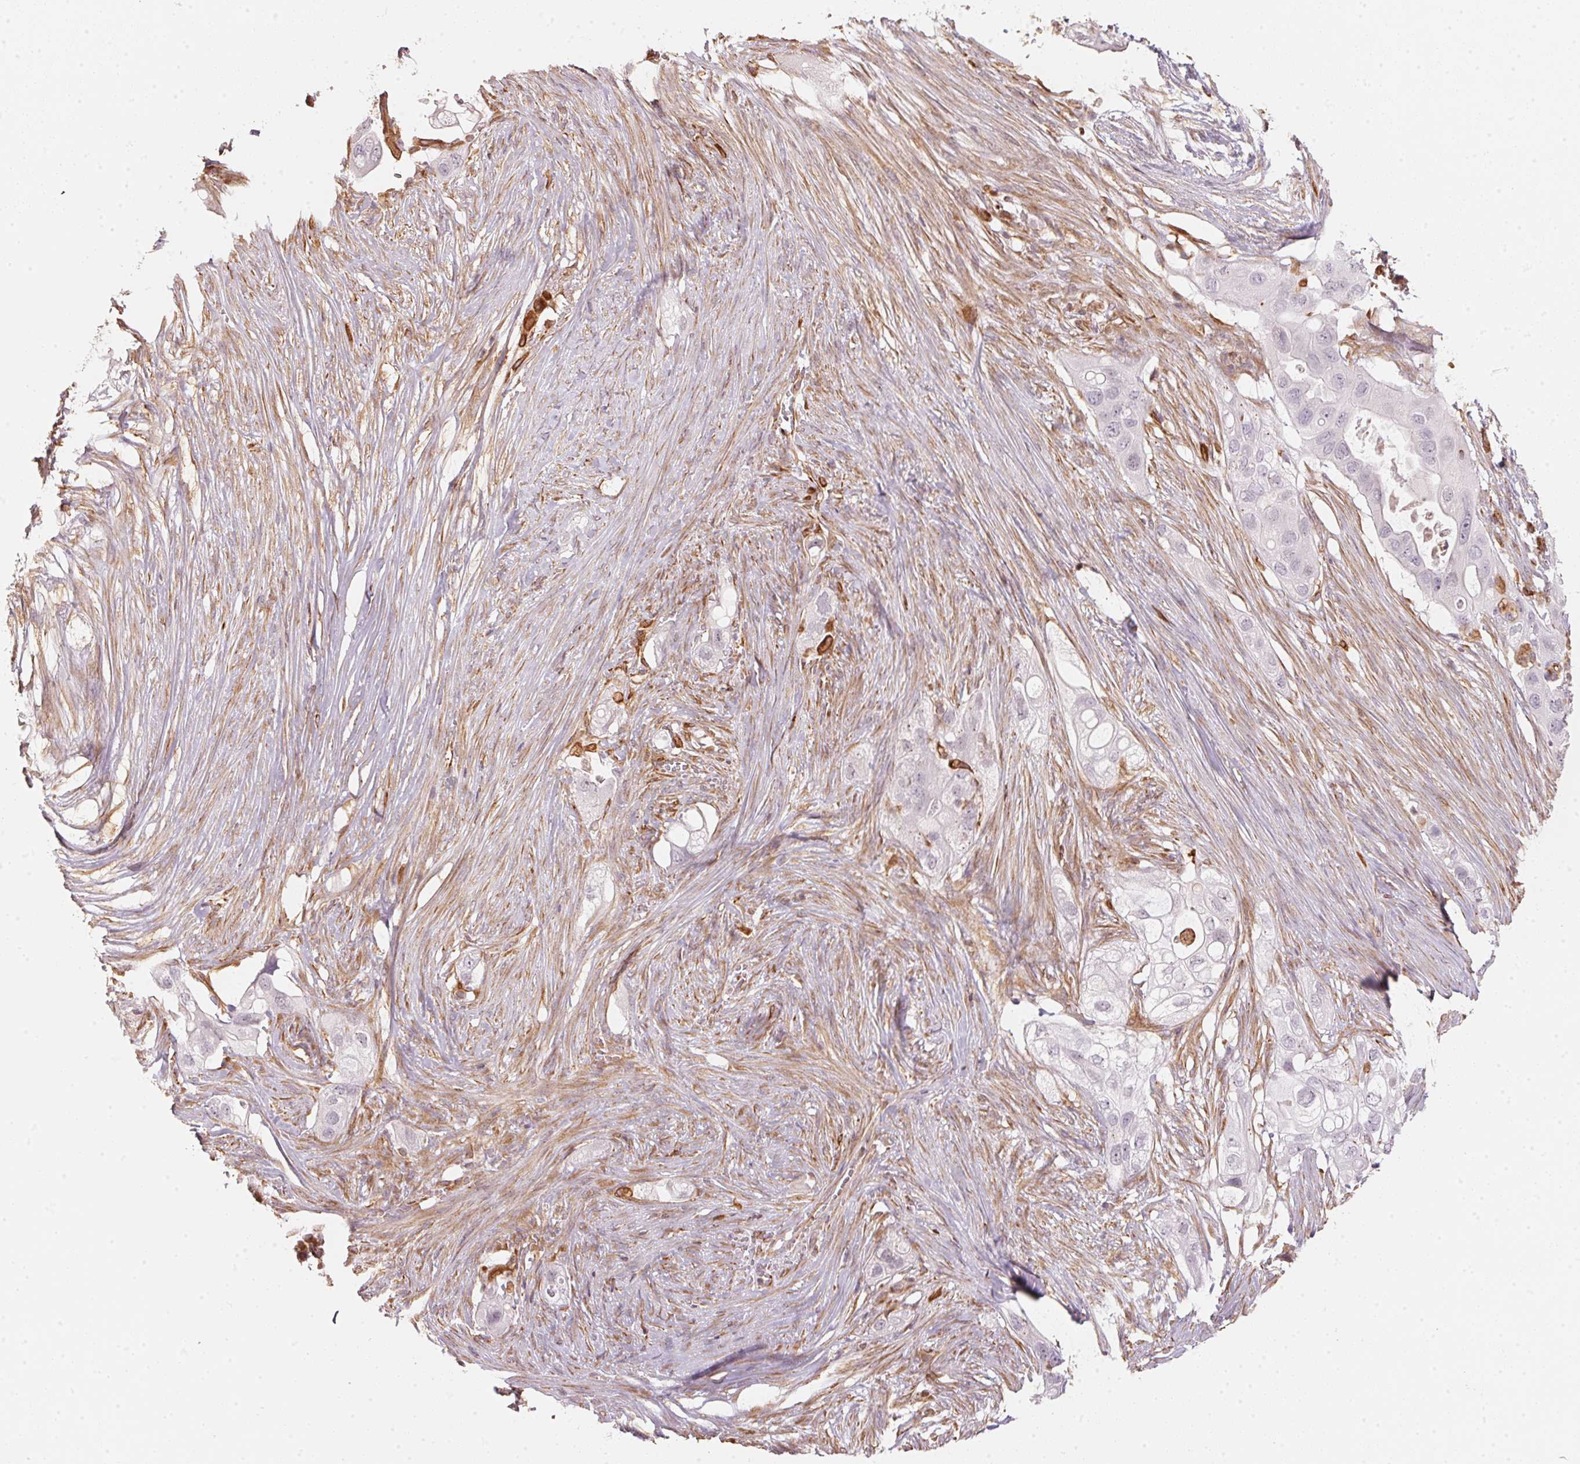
{"staining": {"intensity": "negative", "quantity": "none", "location": "none"}, "tissue": "pancreatic cancer", "cell_type": "Tumor cells", "image_type": "cancer", "snomed": [{"axis": "morphology", "description": "Adenocarcinoma, NOS"}, {"axis": "topography", "description": "Pancreas"}], "caption": "IHC photomicrograph of neoplastic tissue: pancreatic cancer stained with DAB reveals no significant protein expression in tumor cells.", "gene": "FOXR2", "patient": {"sex": "female", "age": 72}}